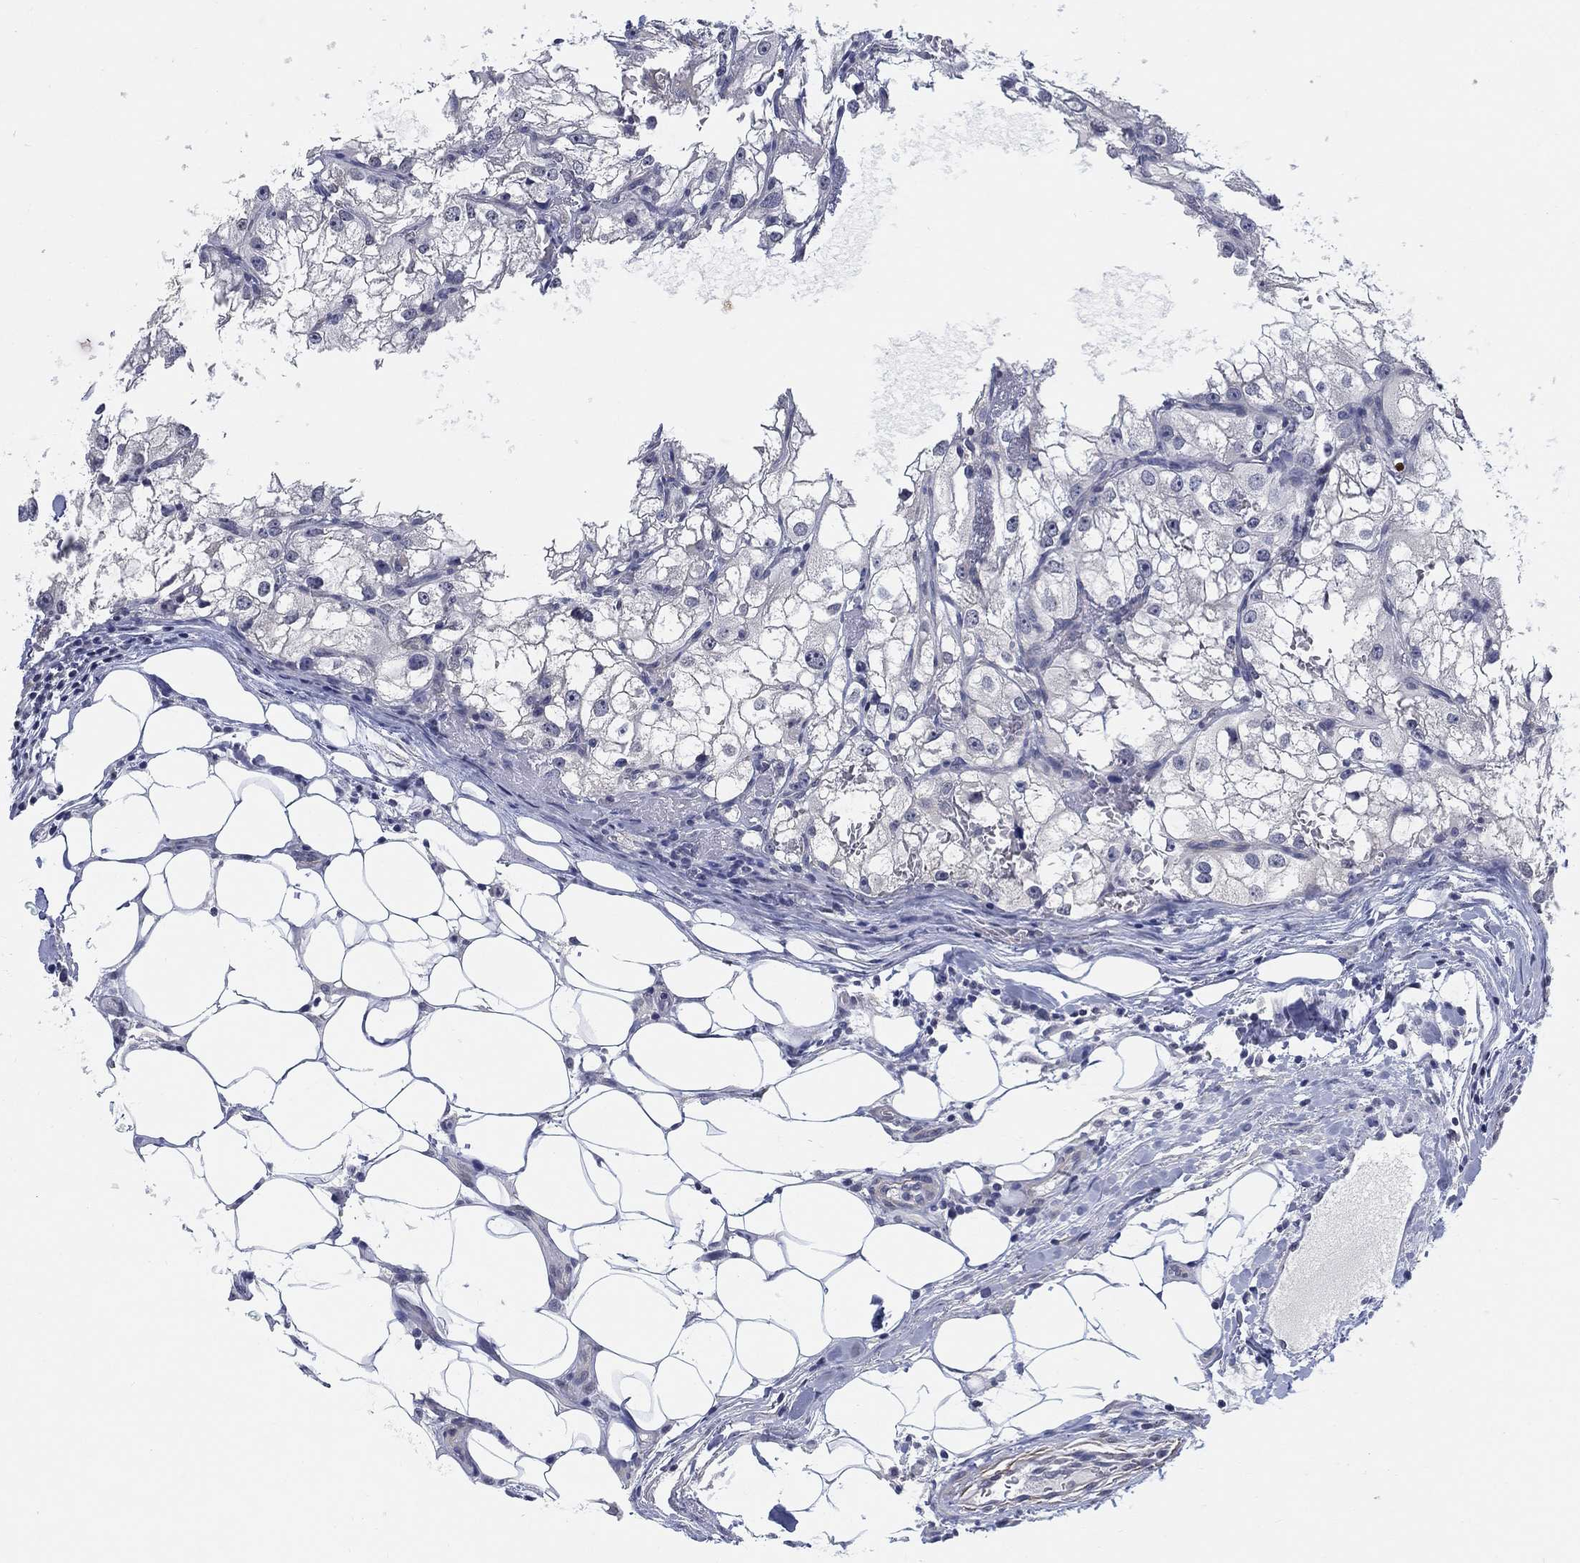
{"staining": {"intensity": "negative", "quantity": "none", "location": "none"}, "tissue": "renal cancer", "cell_type": "Tumor cells", "image_type": "cancer", "snomed": [{"axis": "morphology", "description": "Adenocarcinoma, NOS"}, {"axis": "topography", "description": "Kidney"}], "caption": "Tumor cells show no significant expression in renal cancer.", "gene": "OTUB2", "patient": {"sex": "male", "age": 59}}